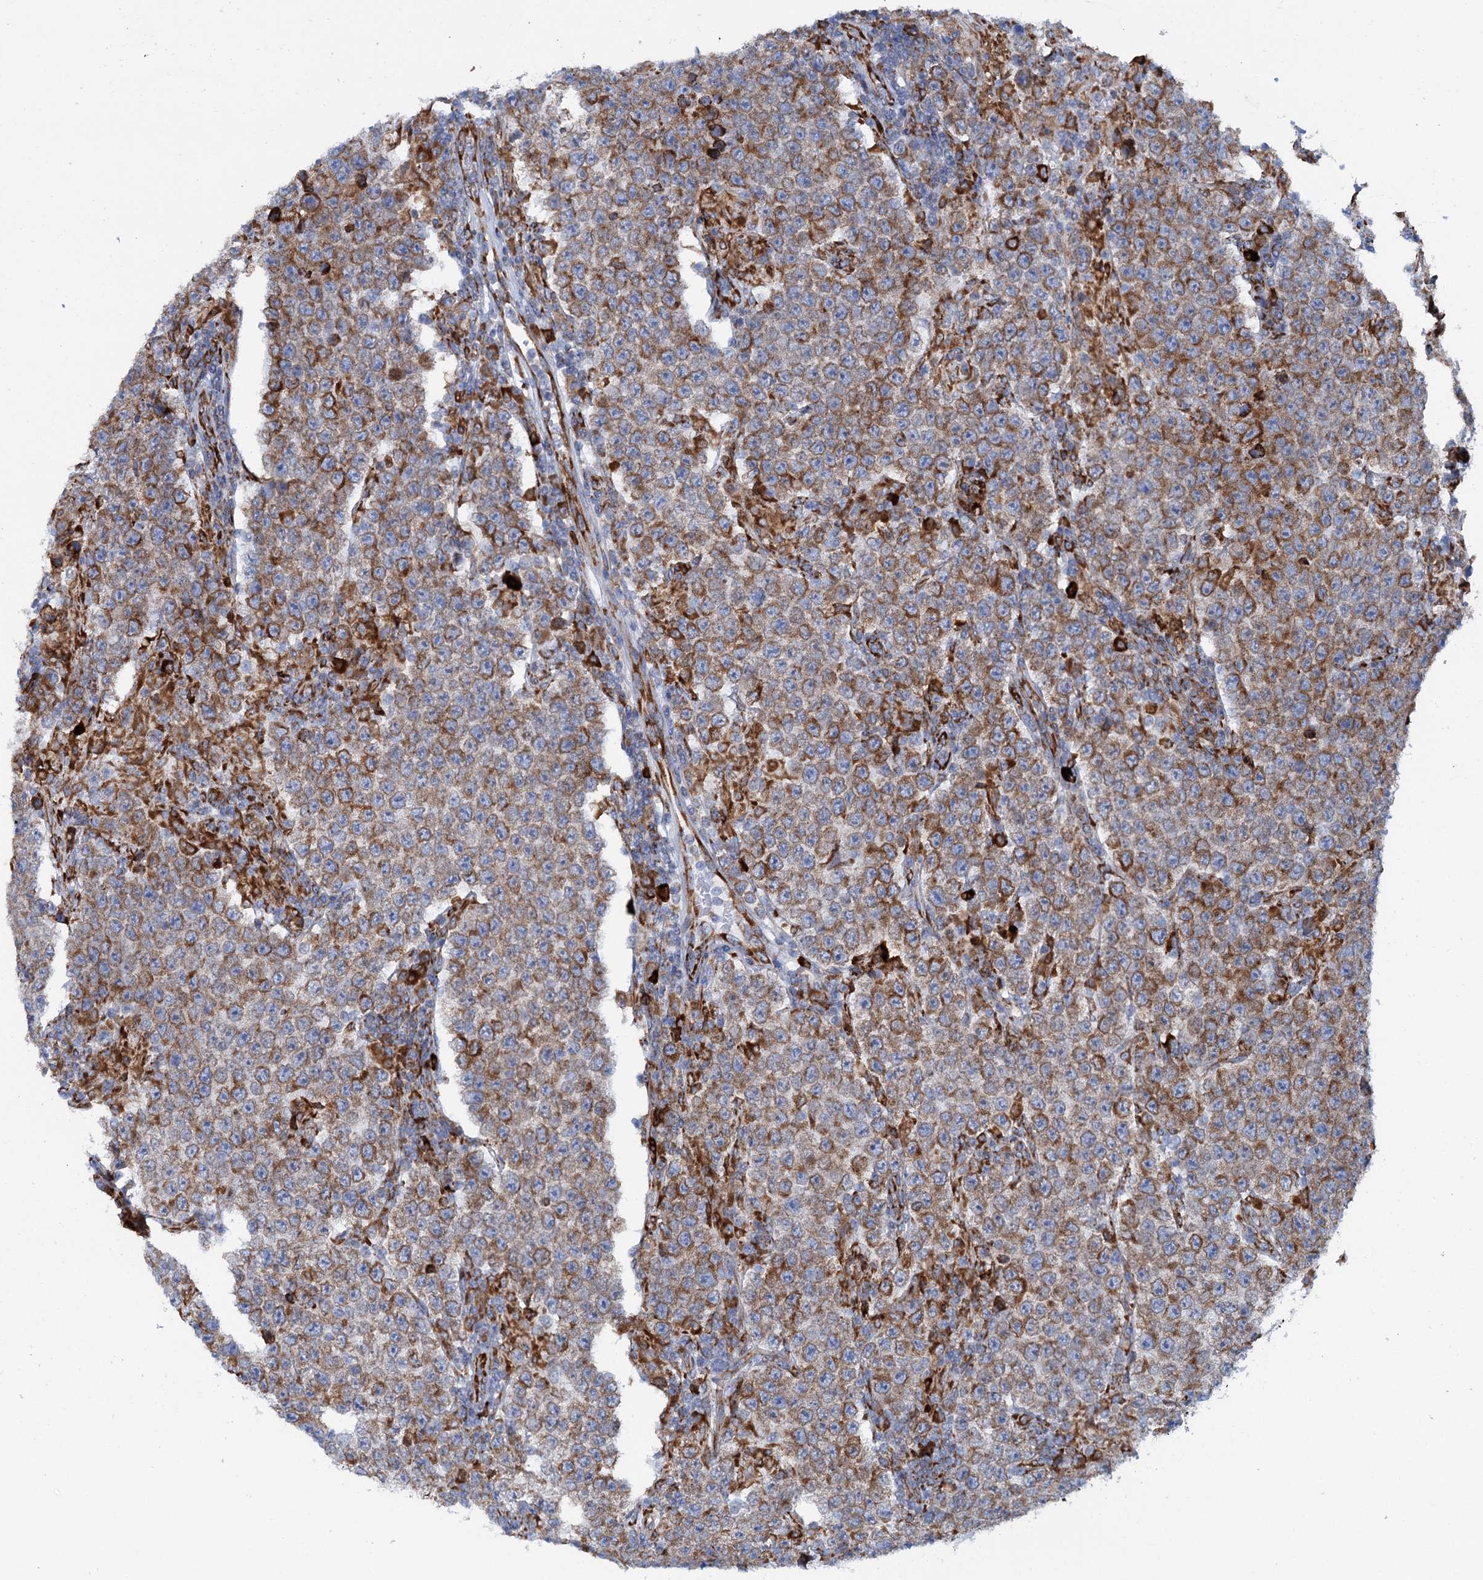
{"staining": {"intensity": "moderate", "quantity": ">75%", "location": "cytoplasmic/membranous"}, "tissue": "testis cancer", "cell_type": "Tumor cells", "image_type": "cancer", "snomed": [{"axis": "morphology", "description": "Normal tissue, NOS"}, {"axis": "morphology", "description": "Urothelial carcinoma, High grade"}, {"axis": "morphology", "description": "Seminoma, NOS"}, {"axis": "morphology", "description": "Carcinoma, Embryonal, NOS"}, {"axis": "topography", "description": "Urinary bladder"}, {"axis": "topography", "description": "Testis"}], "caption": "Immunohistochemistry (IHC) staining of testis cancer (embryonal carcinoma), which reveals medium levels of moderate cytoplasmic/membranous staining in approximately >75% of tumor cells indicating moderate cytoplasmic/membranous protein staining. The staining was performed using DAB (brown) for protein detection and nuclei were counterstained in hematoxylin (blue).", "gene": "SHE", "patient": {"sex": "male", "age": 41}}